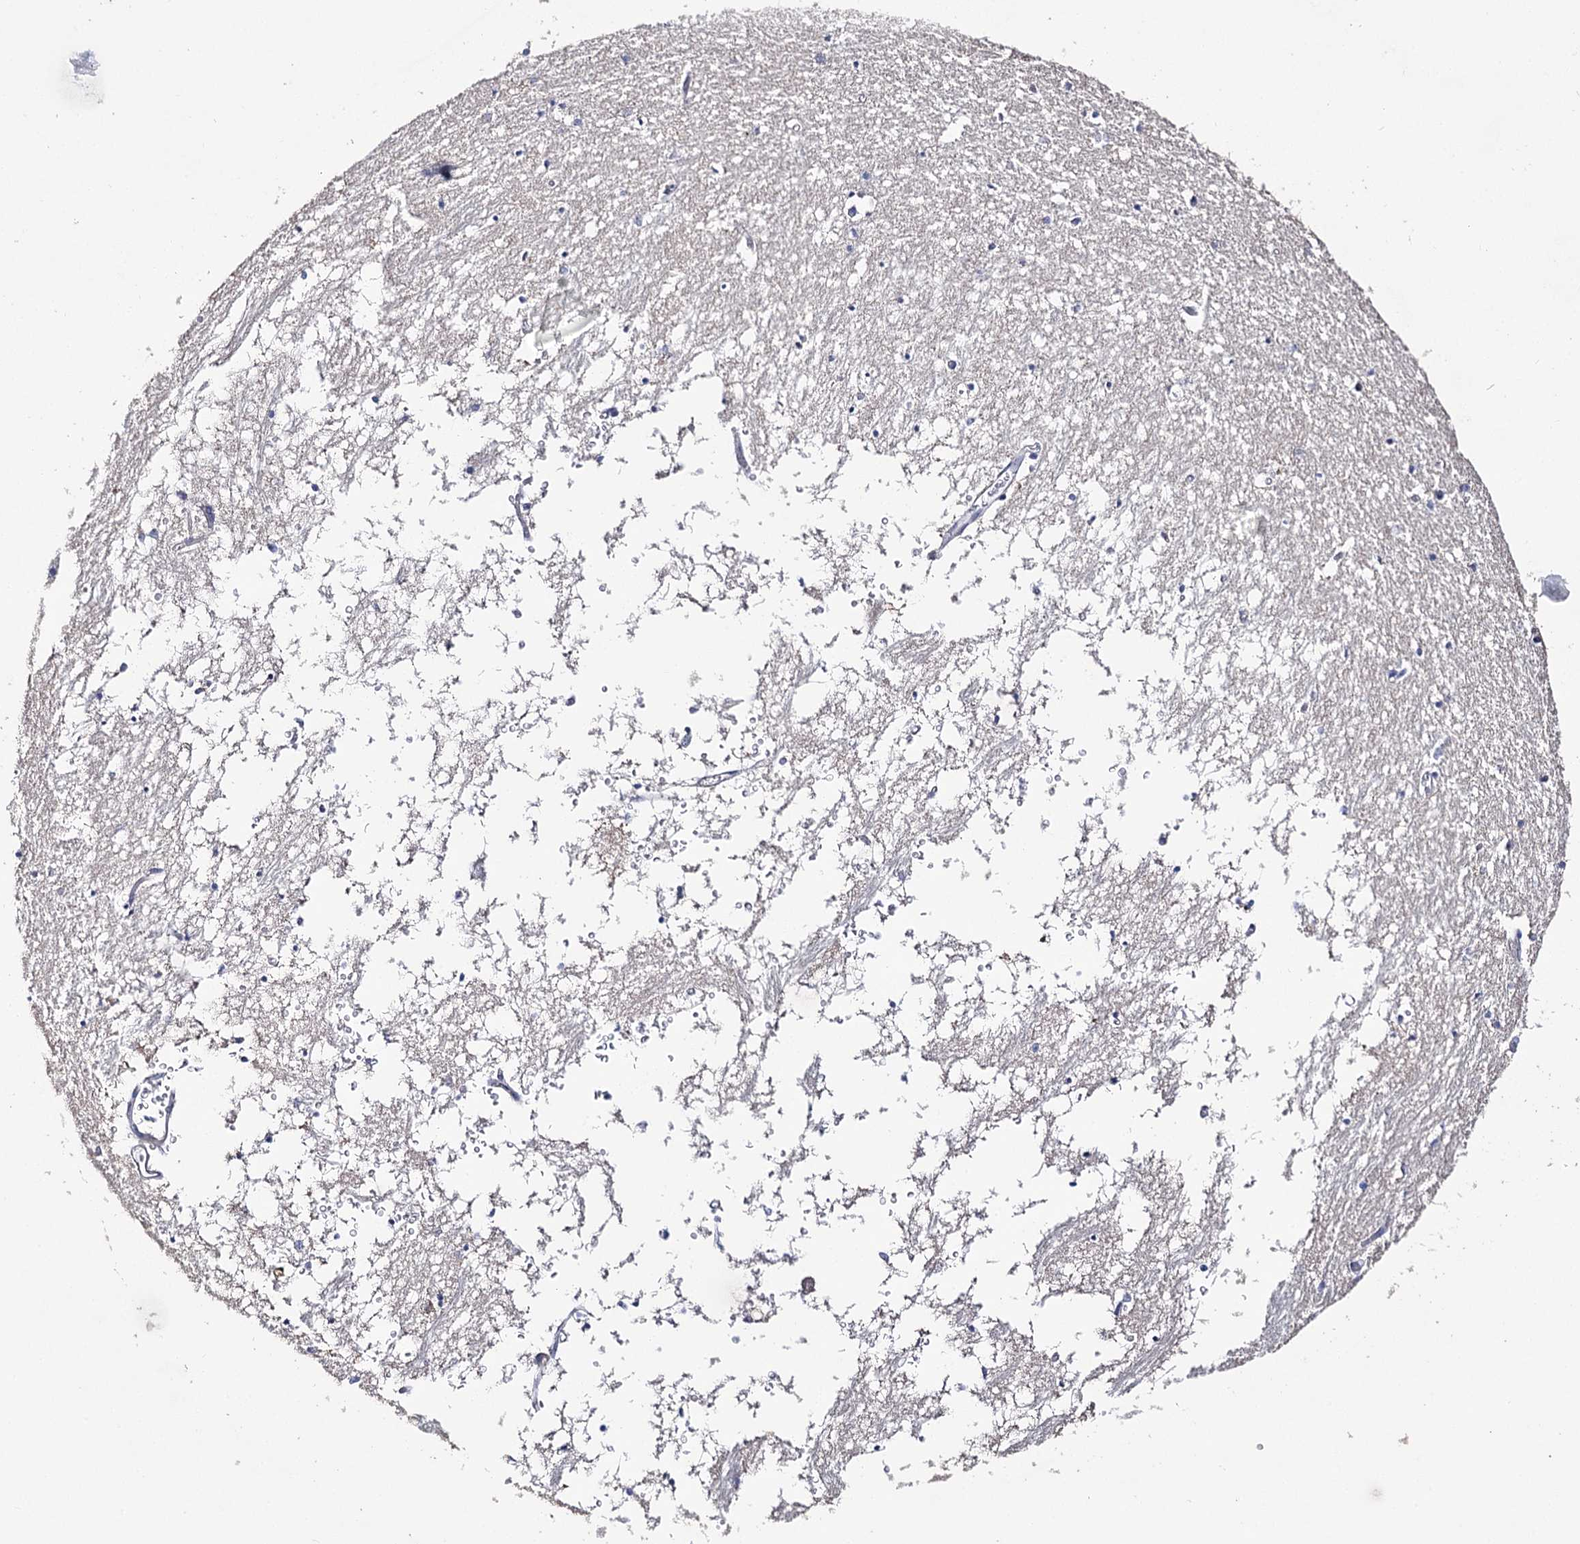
{"staining": {"intensity": "negative", "quantity": "none", "location": "none"}, "tissue": "hippocampus", "cell_type": "Glial cells", "image_type": "normal", "snomed": [{"axis": "morphology", "description": "Normal tissue, NOS"}, {"axis": "topography", "description": "Hippocampus"}], "caption": "Immunohistochemistry histopathology image of normal hippocampus stained for a protein (brown), which shows no staining in glial cells. (Stains: DAB (3,3'-diaminobenzidine) immunohistochemistry (IHC) with hematoxylin counter stain, Microscopy: brightfield microscopy at high magnification).", "gene": "NRAP", "patient": {"sex": "male", "age": 70}}